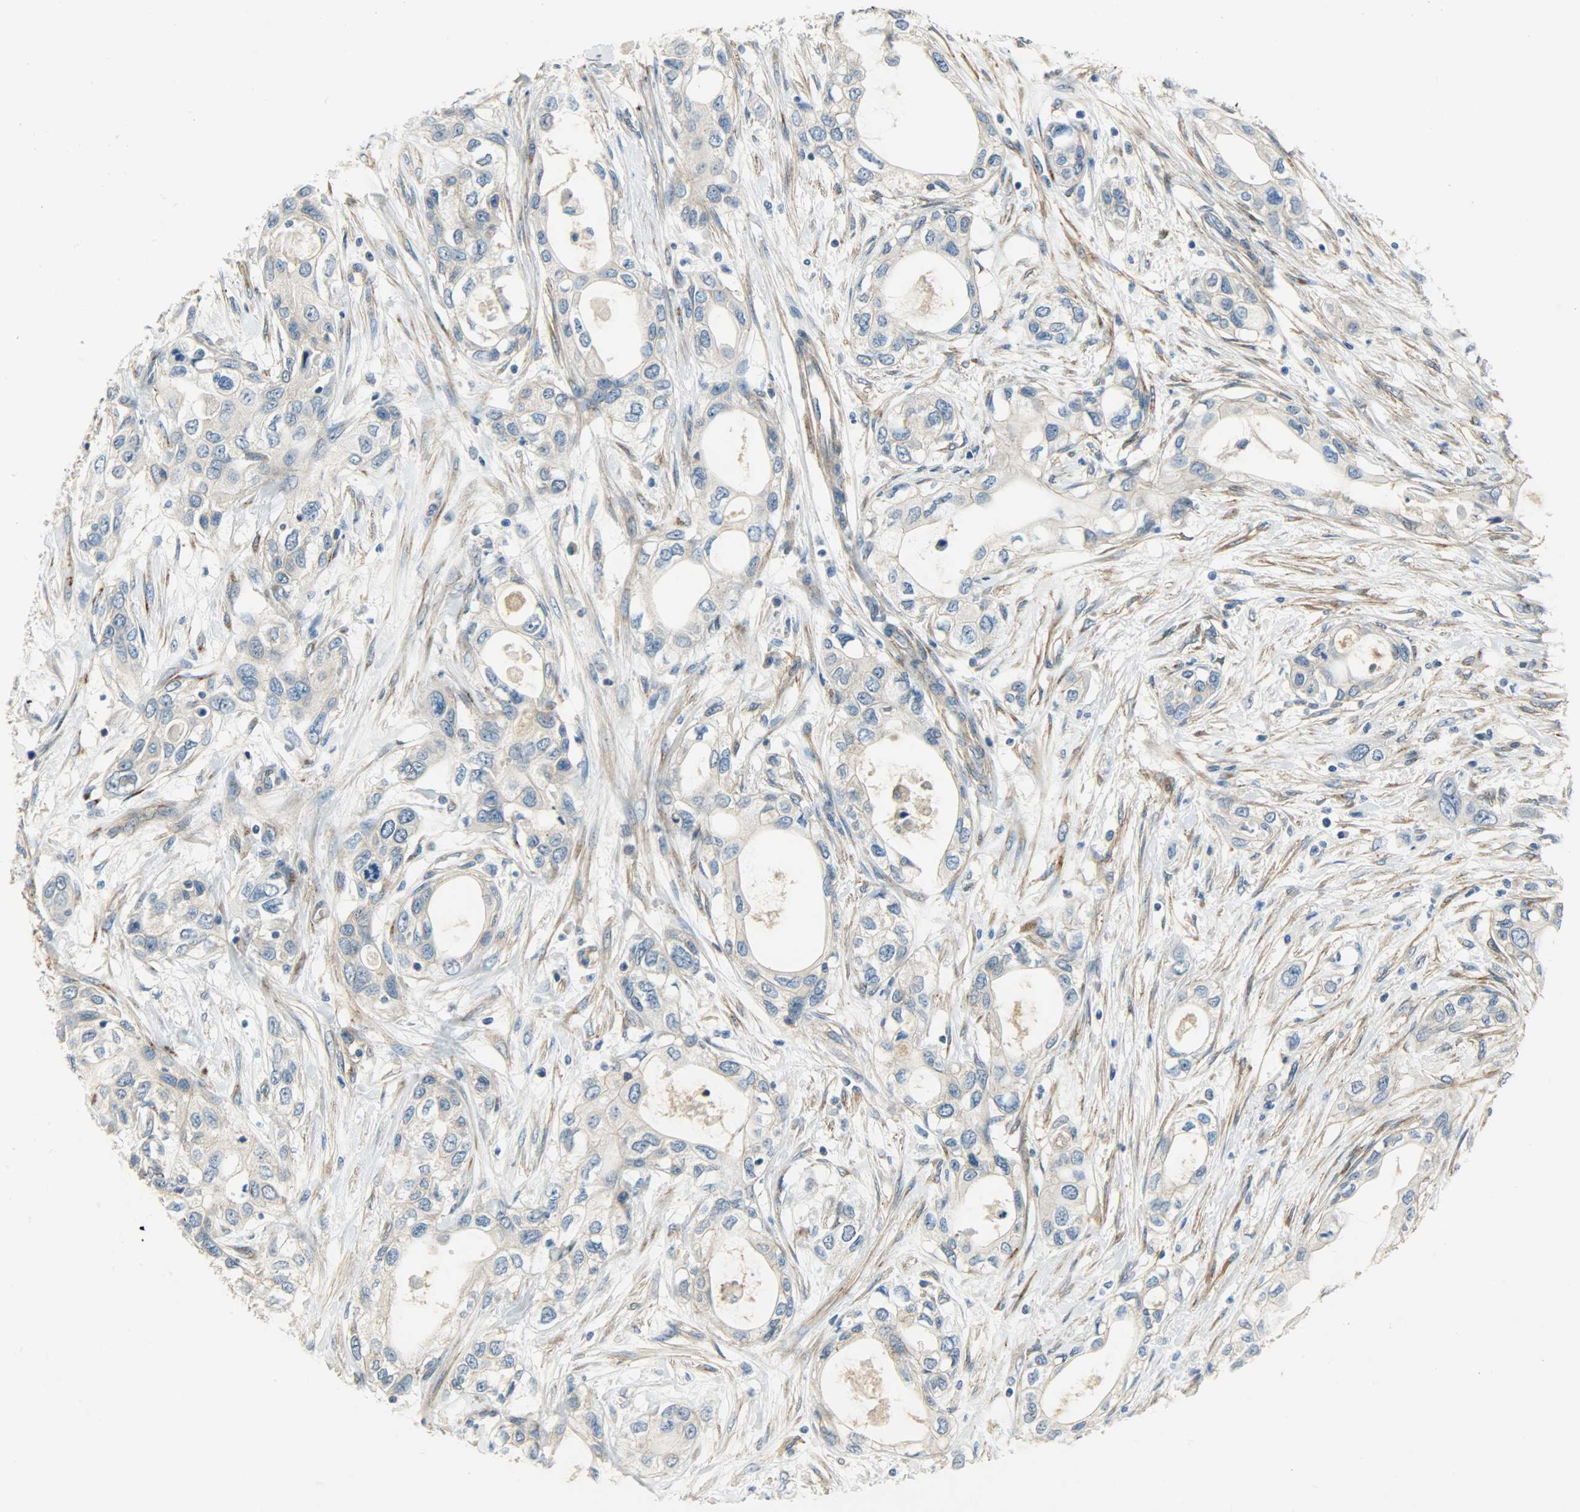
{"staining": {"intensity": "weak", "quantity": ">75%", "location": "cytoplasmic/membranous"}, "tissue": "pancreatic cancer", "cell_type": "Tumor cells", "image_type": "cancer", "snomed": [{"axis": "morphology", "description": "Adenocarcinoma, NOS"}, {"axis": "topography", "description": "Pancreas"}], "caption": "Pancreatic cancer stained with a brown dye demonstrates weak cytoplasmic/membranous positive expression in approximately >75% of tumor cells.", "gene": "KIAA1217", "patient": {"sex": "female", "age": 70}}